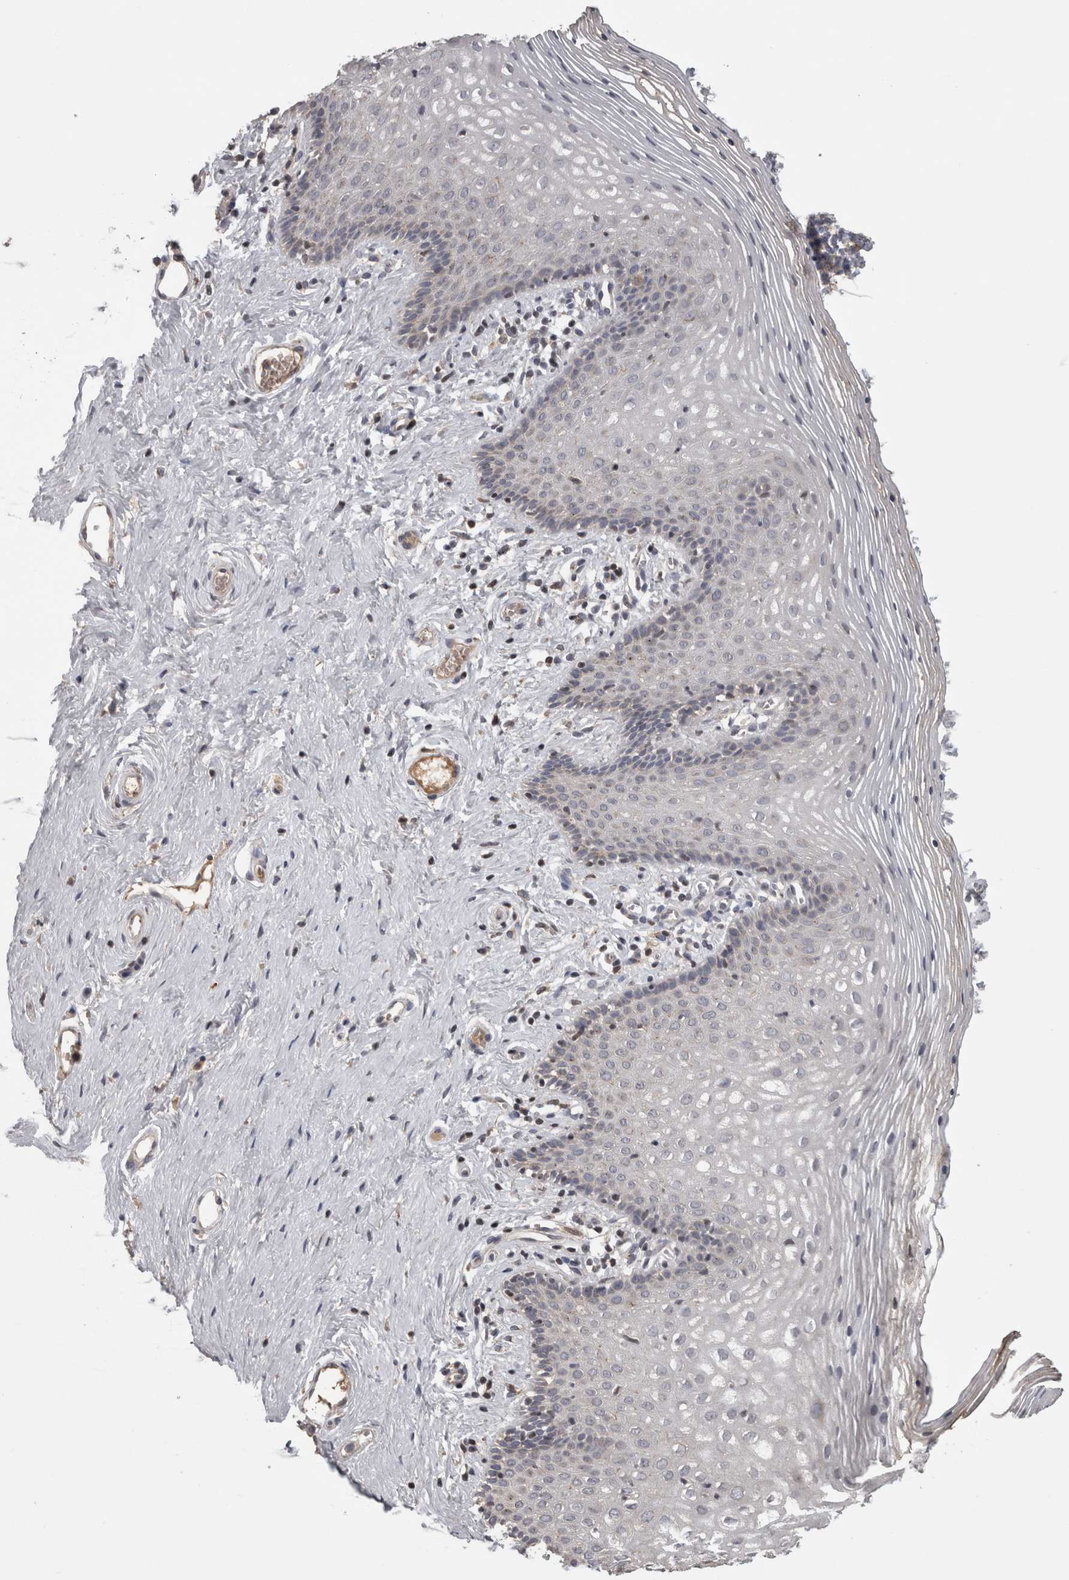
{"staining": {"intensity": "weak", "quantity": "<25%", "location": "cytoplasmic/membranous"}, "tissue": "vagina", "cell_type": "Squamous epithelial cells", "image_type": "normal", "snomed": [{"axis": "morphology", "description": "Normal tissue, NOS"}, {"axis": "topography", "description": "Vagina"}], "caption": "High power microscopy histopathology image of an immunohistochemistry (IHC) image of unremarkable vagina, revealing no significant expression in squamous epithelial cells. (DAB (3,3'-diaminobenzidine) immunohistochemistry with hematoxylin counter stain).", "gene": "PCM1", "patient": {"sex": "female", "age": 32}}